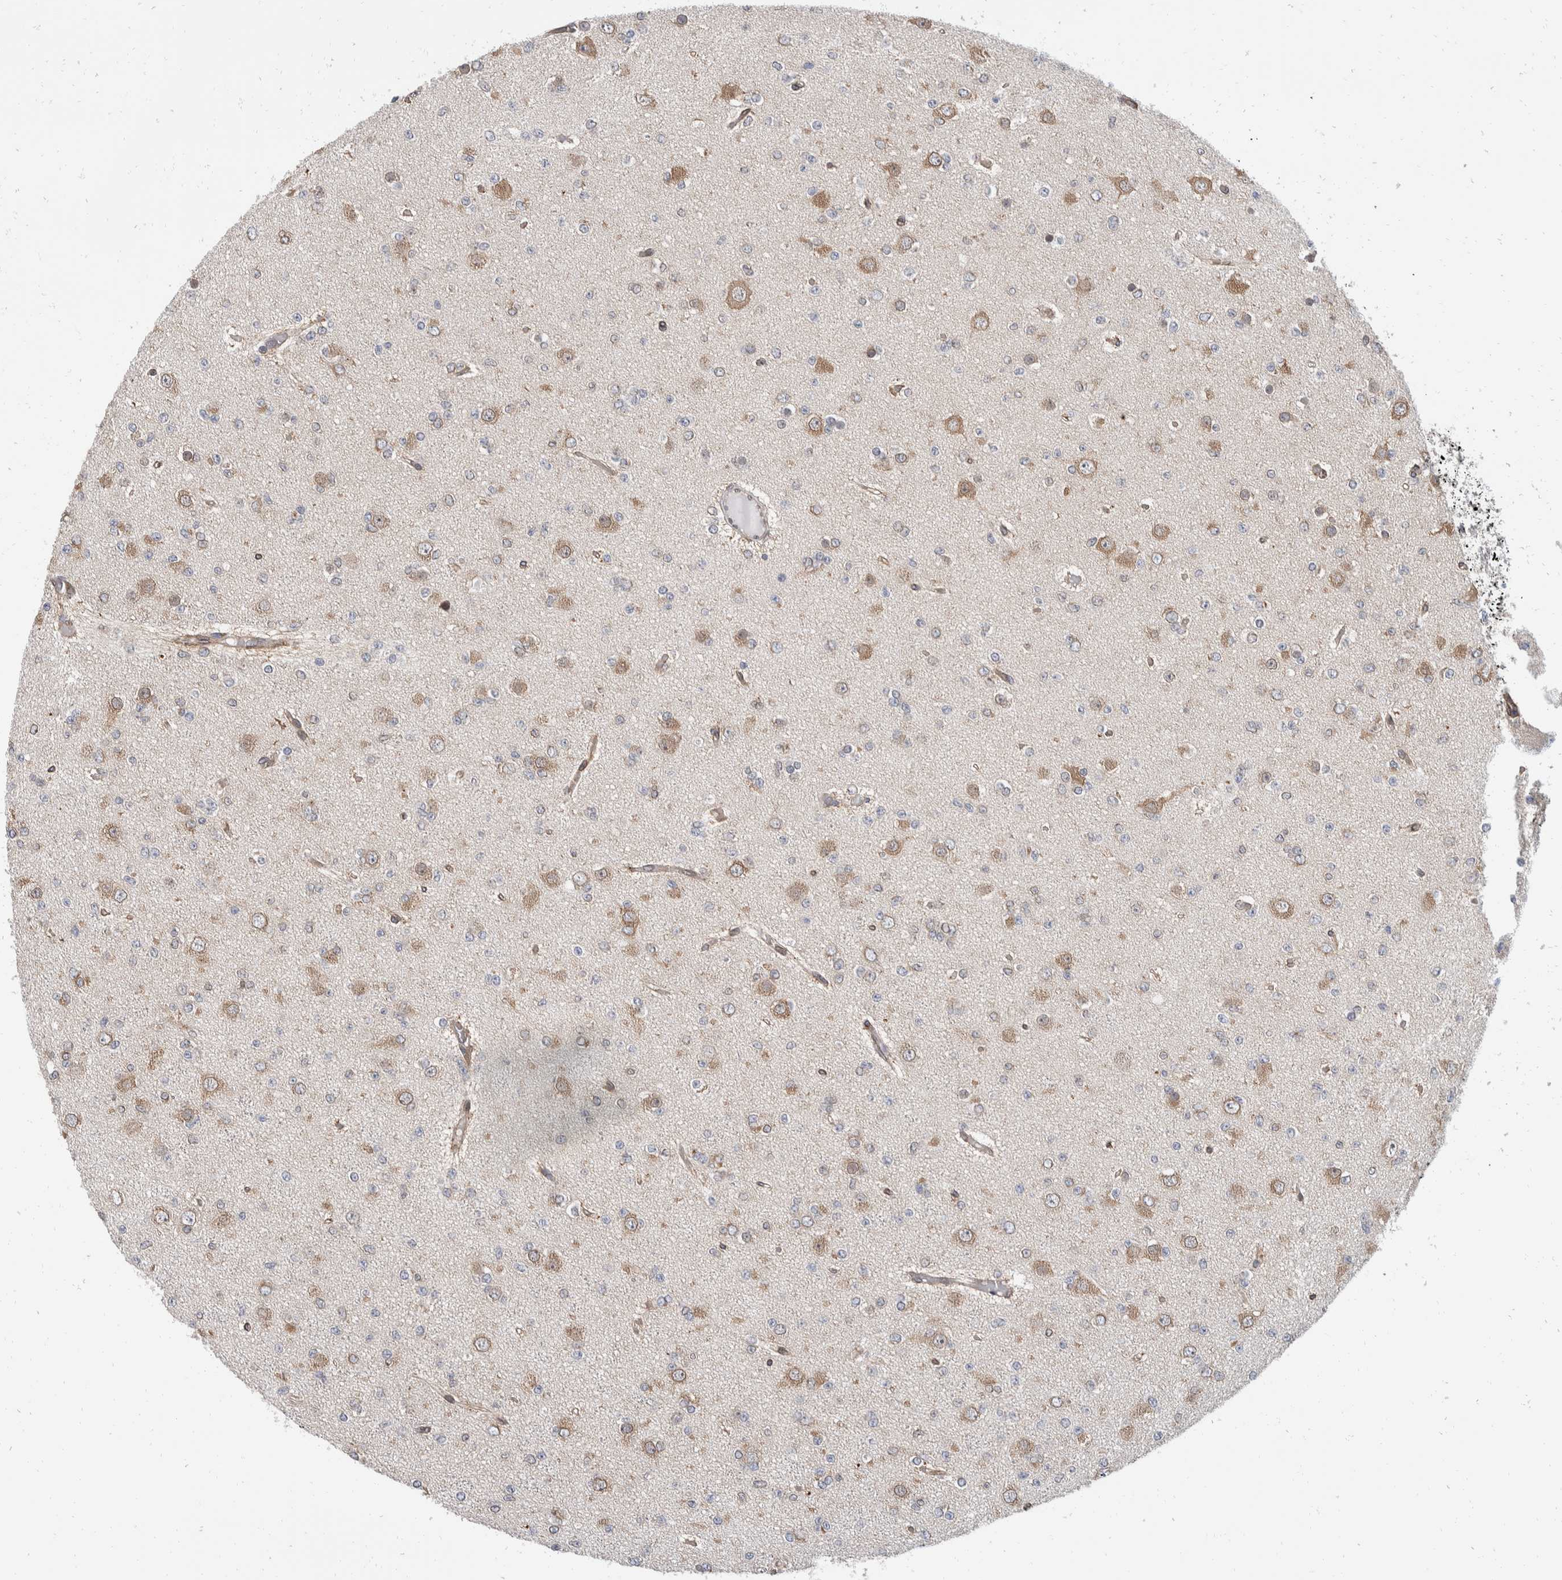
{"staining": {"intensity": "weak", "quantity": "<25%", "location": "cytoplasmic/membranous"}, "tissue": "glioma", "cell_type": "Tumor cells", "image_type": "cancer", "snomed": [{"axis": "morphology", "description": "Glioma, malignant, Low grade"}, {"axis": "topography", "description": "Brain"}], "caption": "Immunohistochemistry micrograph of human malignant glioma (low-grade) stained for a protein (brown), which displays no positivity in tumor cells.", "gene": "TMEM245", "patient": {"sex": "female", "age": 22}}